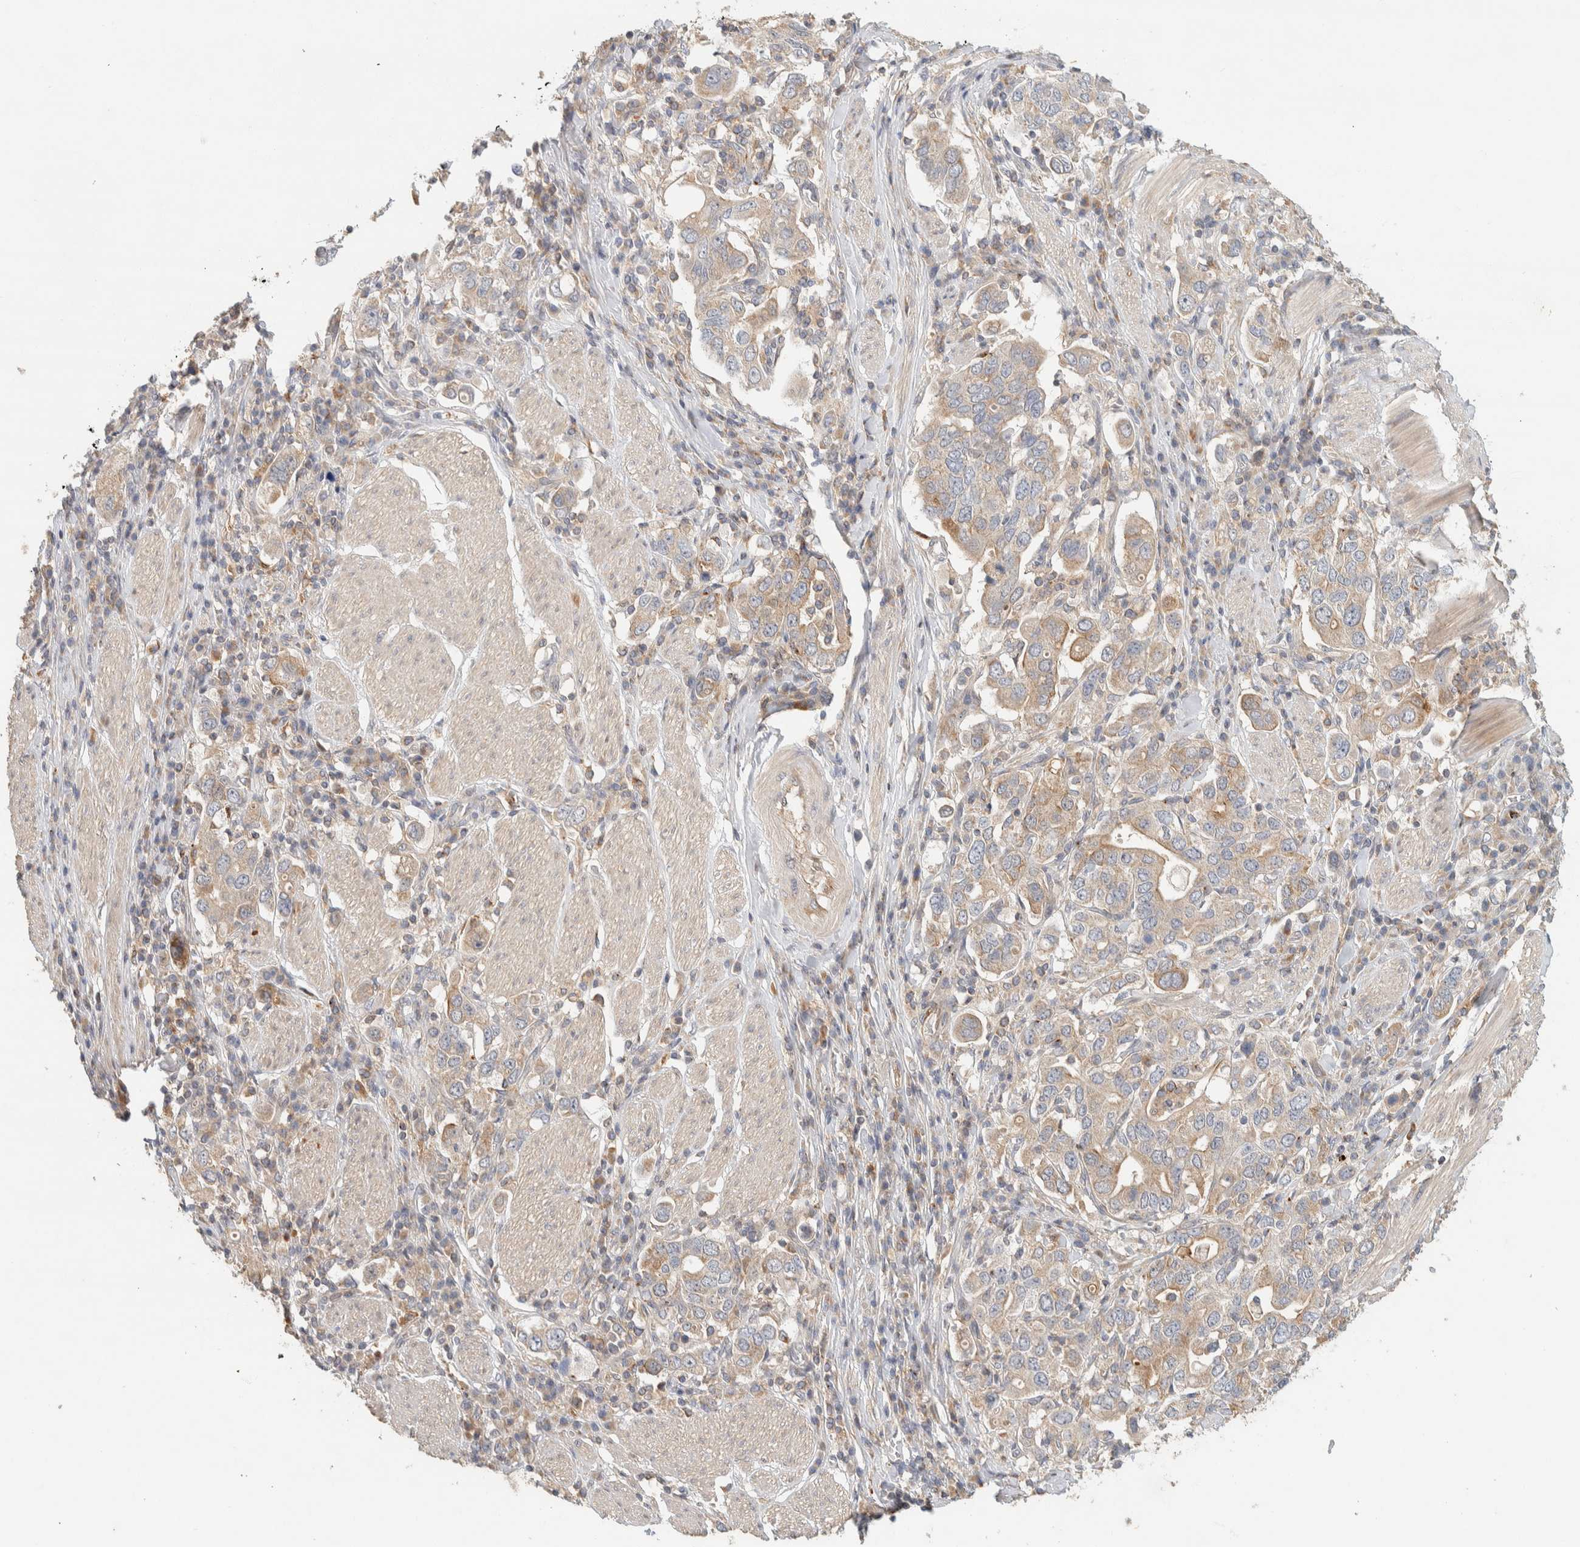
{"staining": {"intensity": "weak", "quantity": "<25%", "location": "cytoplasmic/membranous"}, "tissue": "stomach cancer", "cell_type": "Tumor cells", "image_type": "cancer", "snomed": [{"axis": "morphology", "description": "Adenocarcinoma, NOS"}, {"axis": "topography", "description": "Stomach, upper"}], "caption": "This image is of adenocarcinoma (stomach) stained with immunohistochemistry (IHC) to label a protein in brown with the nuclei are counter-stained blue. There is no positivity in tumor cells.", "gene": "KIF9", "patient": {"sex": "male", "age": 62}}